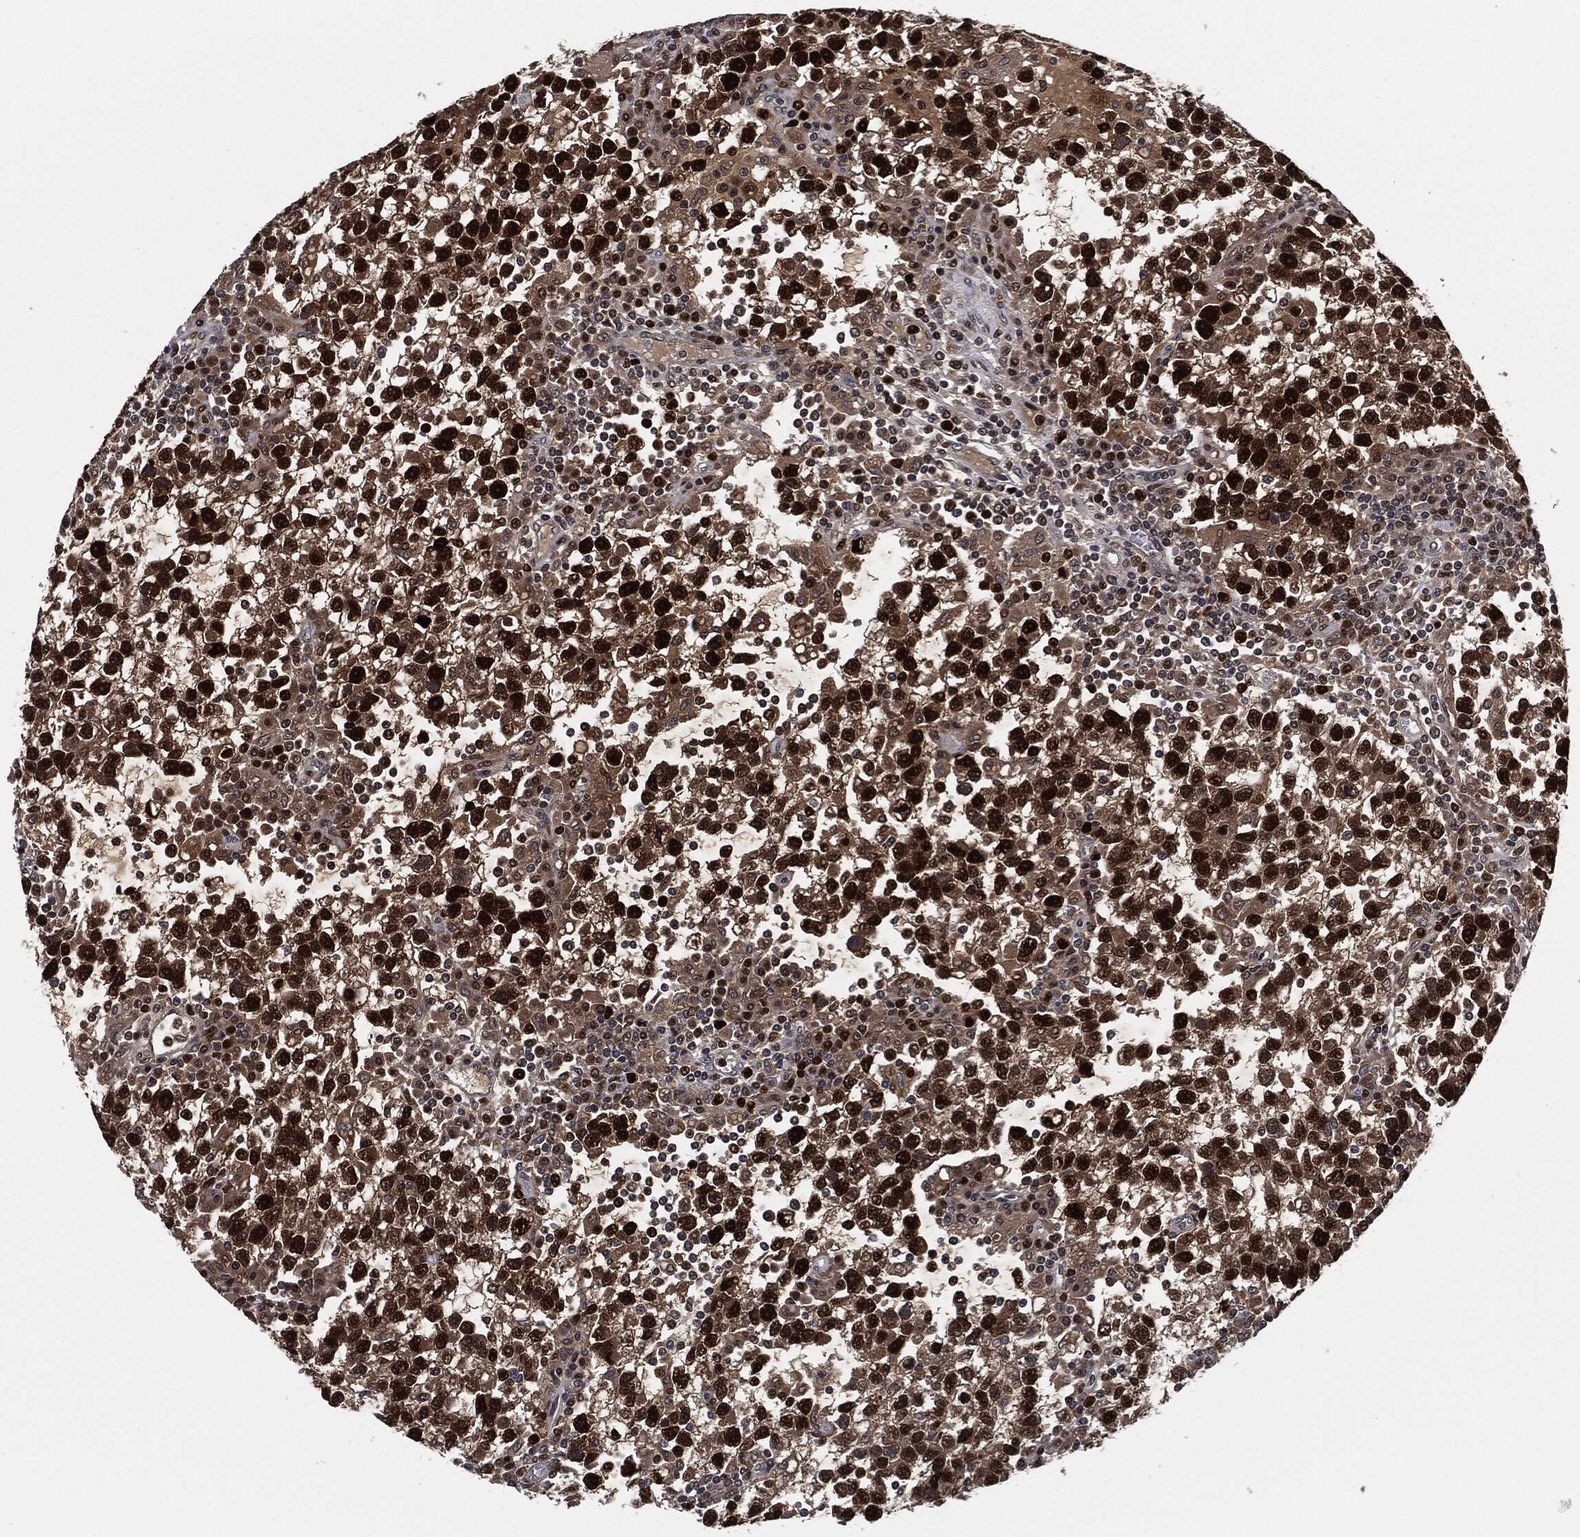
{"staining": {"intensity": "strong", "quantity": ">75%", "location": "nuclear"}, "tissue": "testis cancer", "cell_type": "Tumor cells", "image_type": "cancer", "snomed": [{"axis": "morphology", "description": "Seminoma, NOS"}, {"axis": "topography", "description": "Testis"}], "caption": "Seminoma (testis) stained with a brown dye demonstrates strong nuclear positive staining in about >75% of tumor cells.", "gene": "PCNA", "patient": {"sex": "male", "age": 47}}